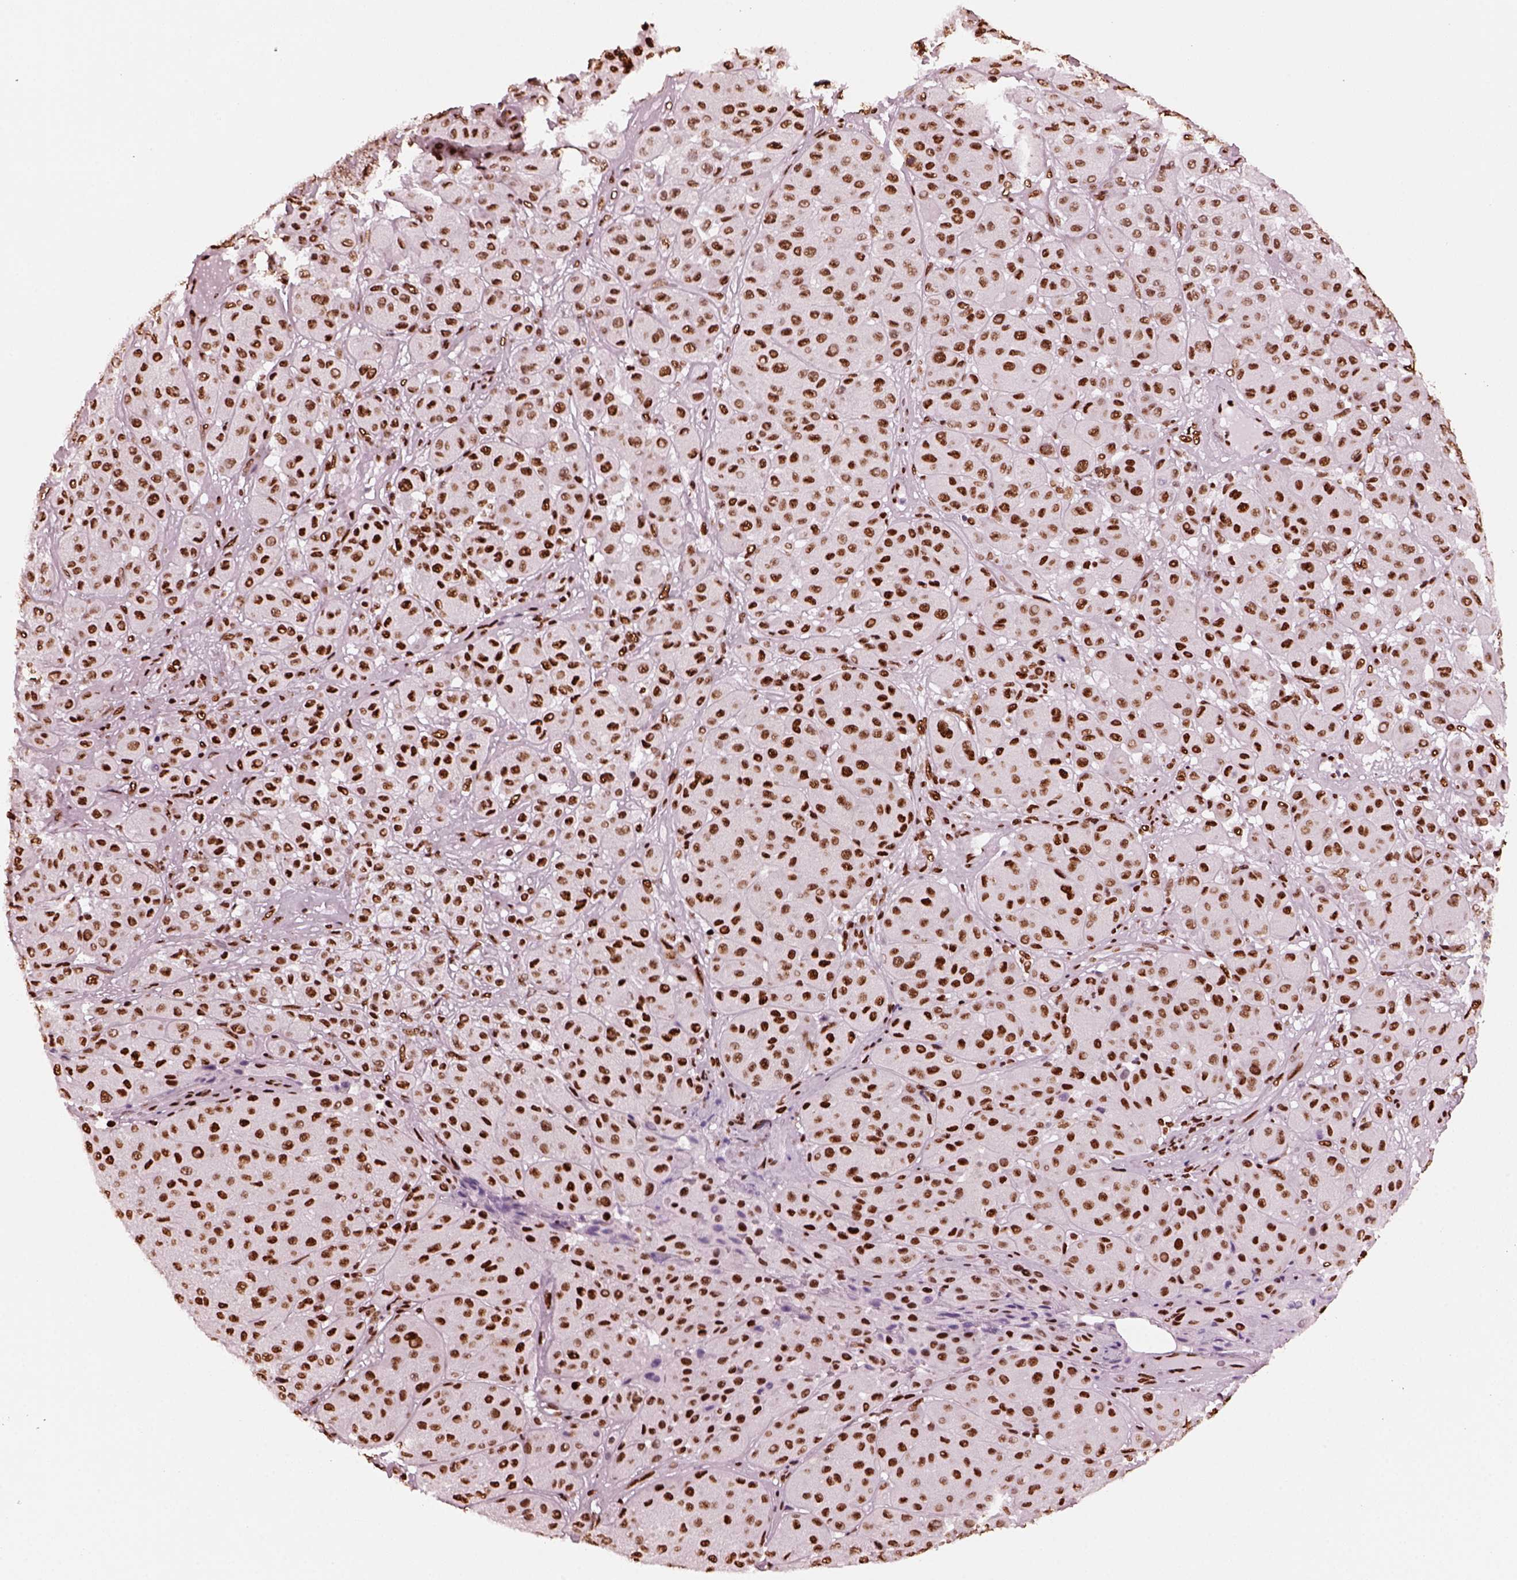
{"staining": {"intensity": "strong", "quantity": ">75%", "location": "nuclear"}, "tissue": "melanoma", "cell_type": "Tumor cells", "image_type": "cancer", "snomed": [{"axis": "morphology", "description": "Malignant melanoma, Metastatic site"}, {"axis": "topography", "description": "Smooth muscle"}], "caption": "This histopathology image exhibits IHC staining of malignant melanoma (metastatic site), with high strong nuclear expression in approximately >75% of tumor cells.", "gene": "CBFA2T3", "patient": {"sex": "male", "age": 41}}